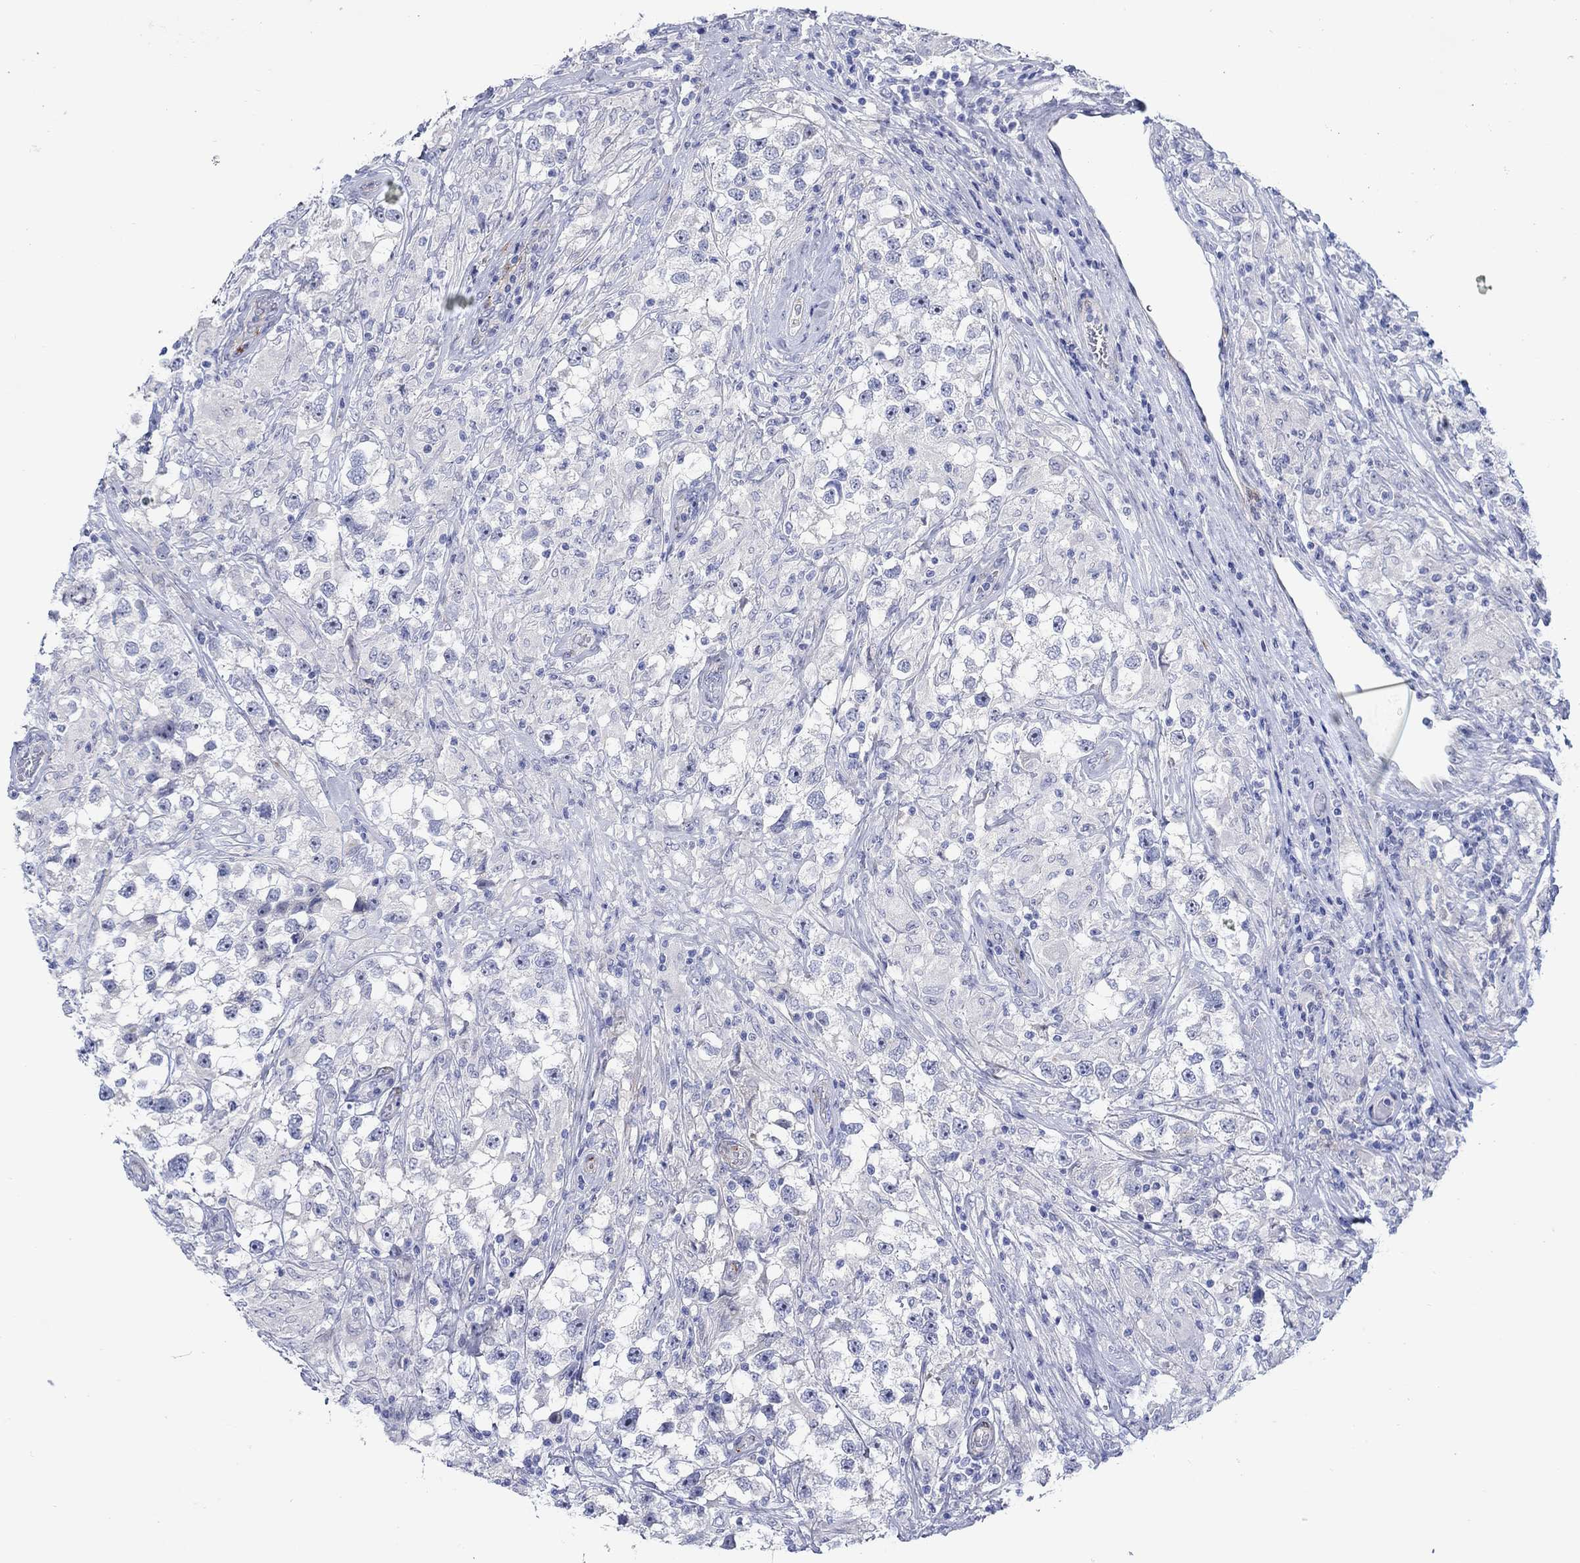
{"staining": {"intensity": "negative", "quantity": "none", "location": "none"}, "tissue": "testis cancer", "cell_type": "Tumor cells", "image_type": "cancer", "snomed": [{"axis": "morphology", "description": "Seminoma, NOS"}, {"axis": "topography", "description": "Testis"}], "caption": "Seminoma (testis) was stained to show a protein in brown. There is no significant expression in tumor cells.", "gene": "KSR2", "patient": {"sex": "male", "age": 46}}